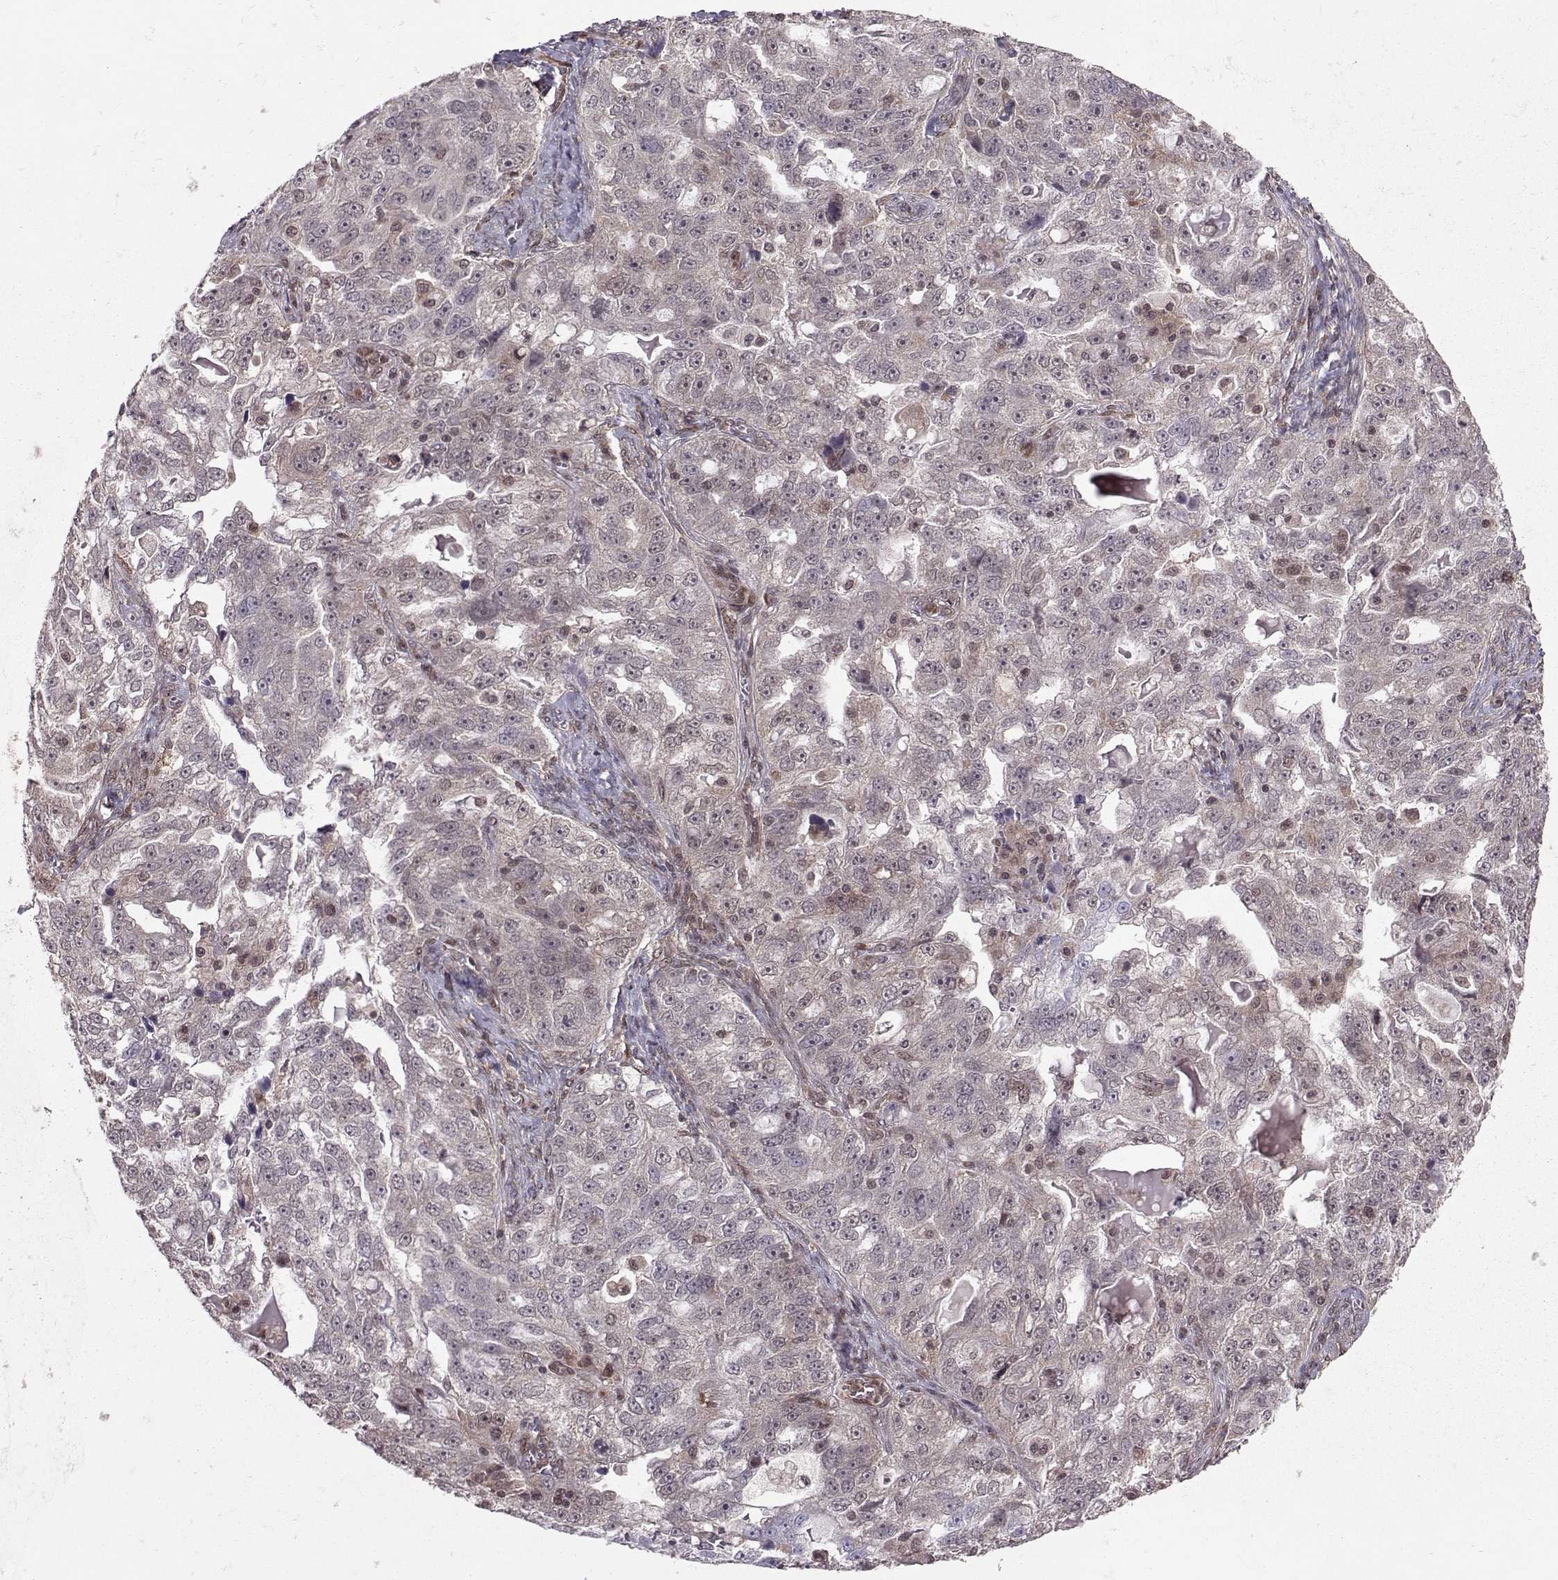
{"staining": {"intensity": "negative", "quantity": "none", "location": "none"}, "tissue": "ovarian cancer", "cell_type": "Tumor cells", "image_type": "cancer", "snomed": [{"axis": "morphology", "description": "Cystadenocarcinoma, serous, NOS"}, {"axis": "topography", "description": "Ovary"}], "caption": "Ovarian serous cystadenocarcinoma stained for a protein using immunohistochemistry (IHC) exhibits no expression tumor cells.", "gene": "PPP2R2A", "patient": {"sex": "female", "age": 51}}